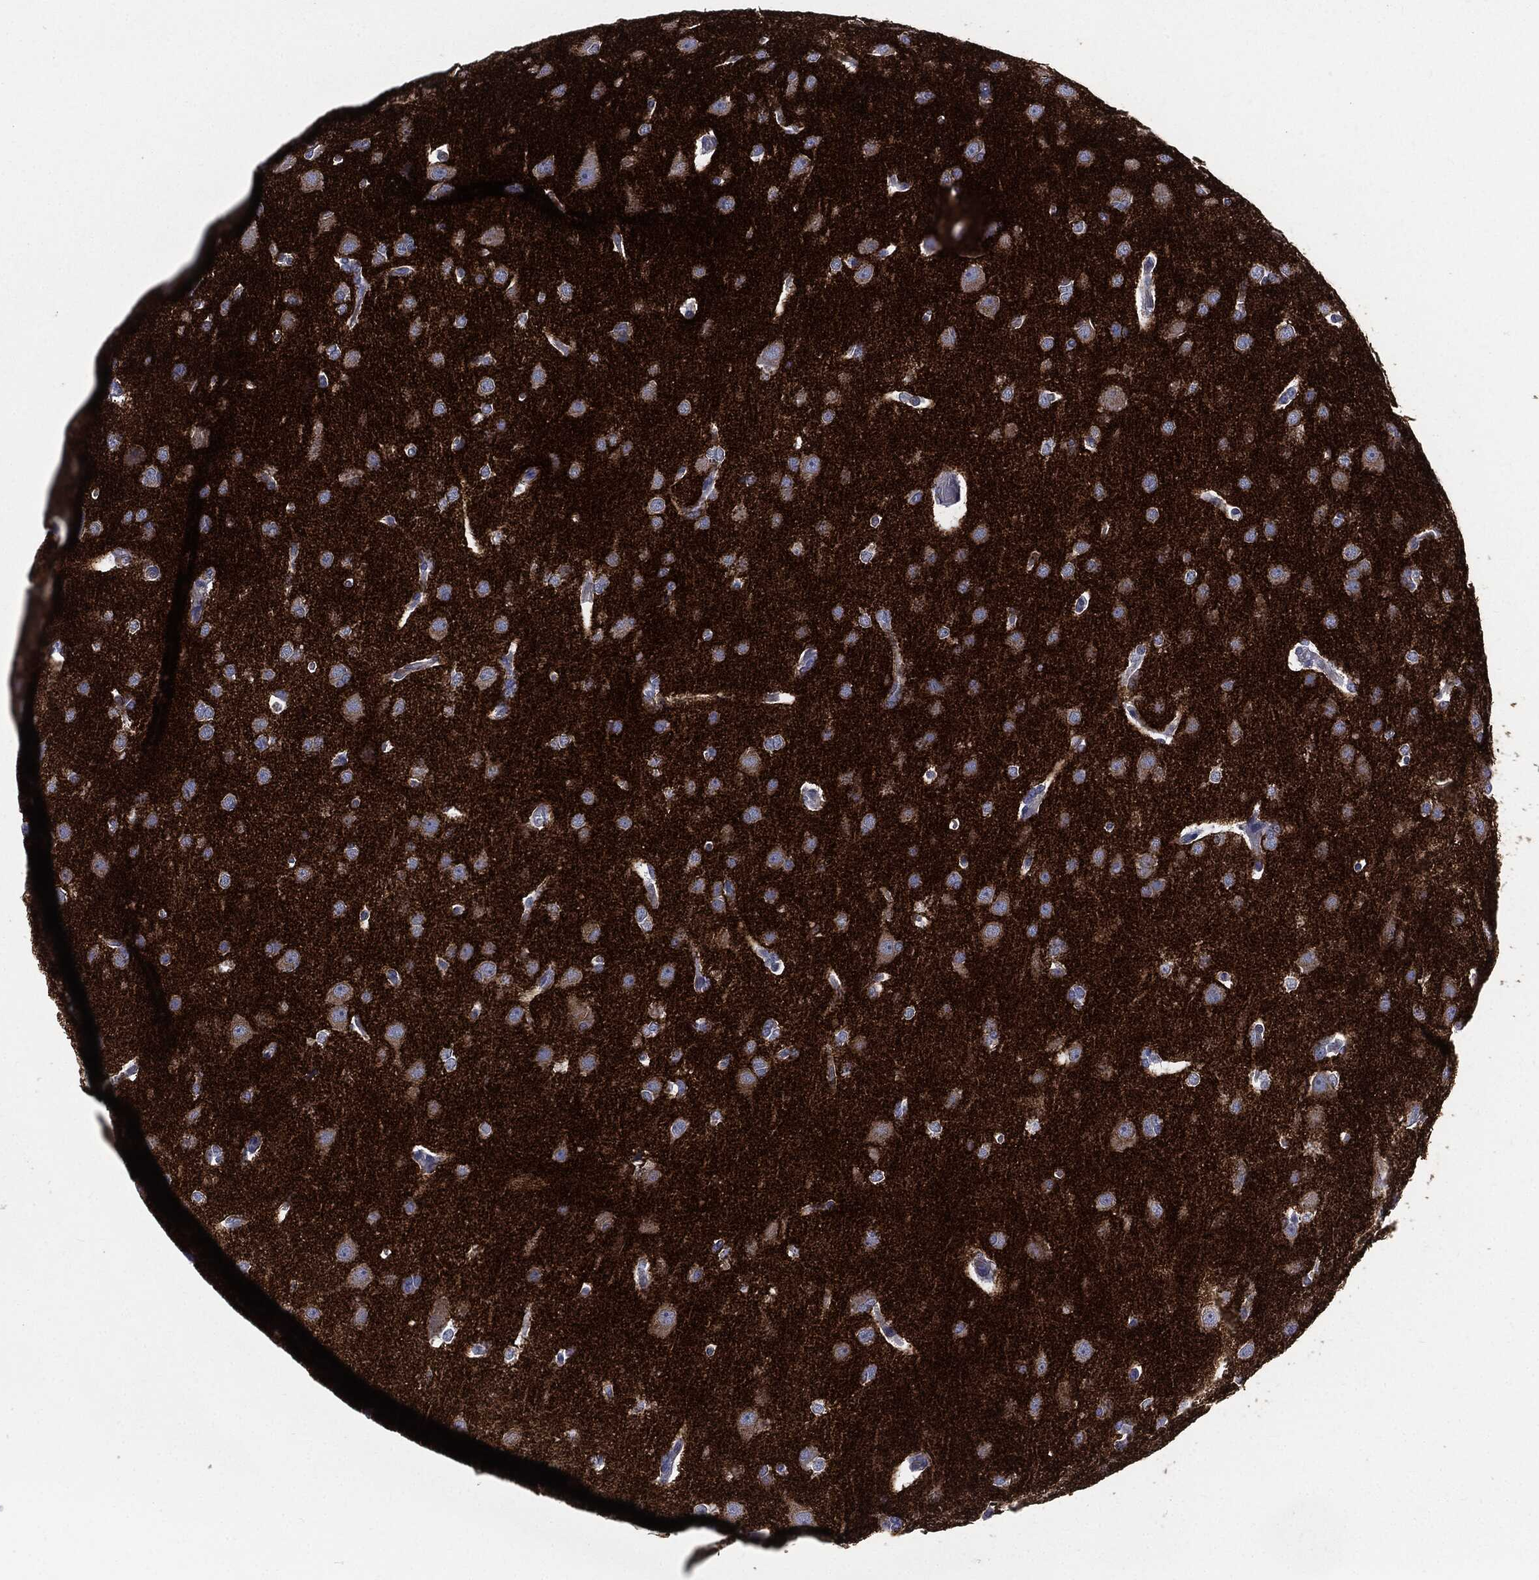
{"staining": {"intensity": "negative", "quantity": "none", "location": "none"}, "tissue": "glioma", "cell_type": "Tumor cells", "image_type": "cancer", "snomed": [{"axis": "morphology", "description": "Glioma, malignant, Low grade"}, {"axis": "topography", "description": "Brain"}], "caption": "Tumor cells are negative for protein expression in human glioma.", "gene": "CD27", "patient": {"sex": "female", "age": 32}}